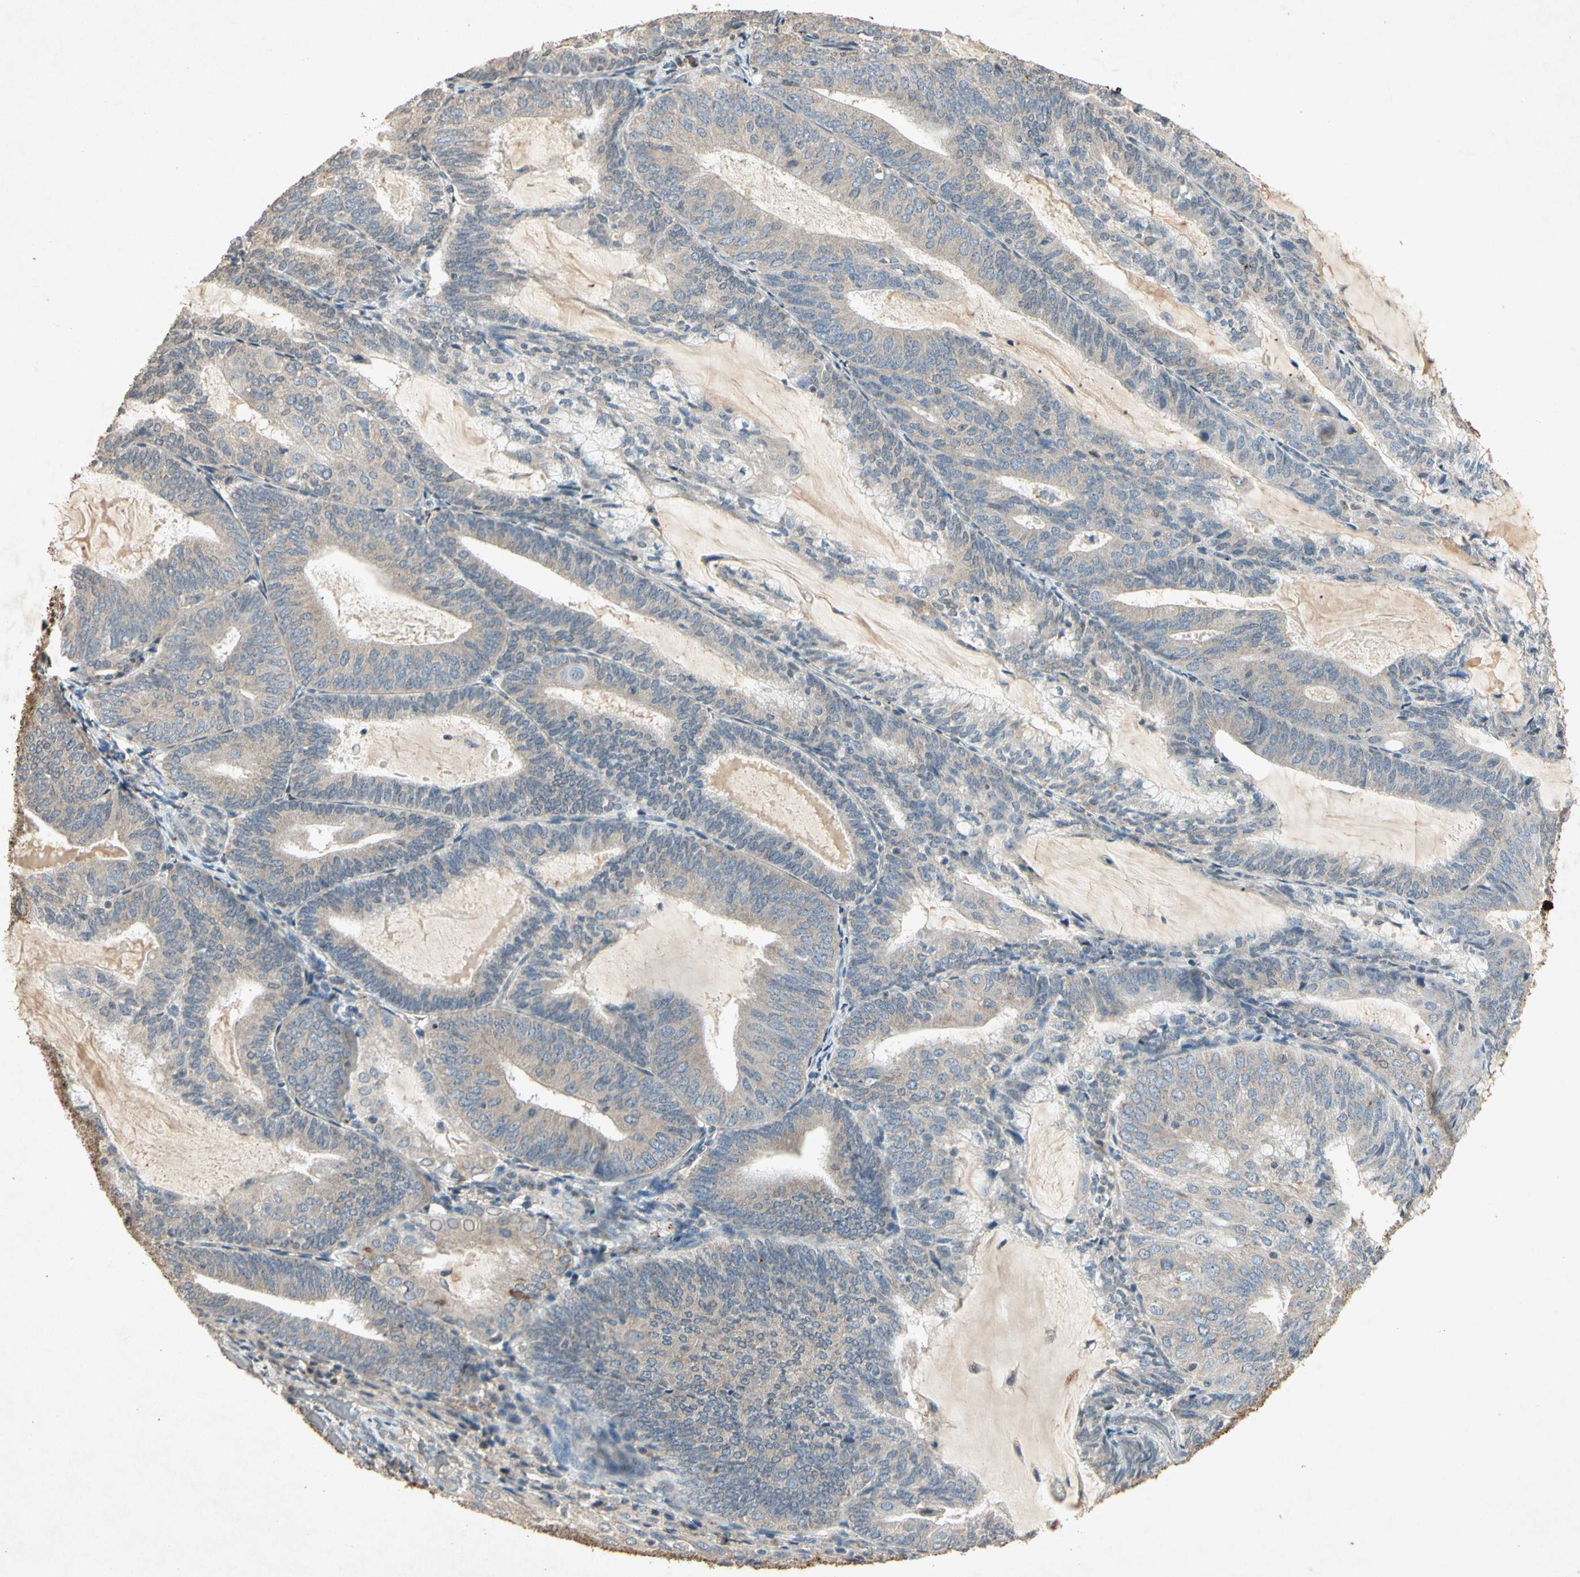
{"staining": {"intensity": "weak", "quantity": ">75%", "location": "cytoplasmic/membranous"}, "tissue": "endometrial cancer", "cell_type": "Tumor cells", "image_type": "cancer", "snomed": [{"axis": "morphology", "description": "Adenocarcinoma, NOS"}, {"axis": "topography", "description": "Endometrium"}], "caption": "Tumor cells display weak cytoplasmic/membranous positivity in approximately >75% of cells in endometrial cancer (adenocarcinoma).", "gene": "MSRB1", "patient": {"sex": "female", "age": 81}}